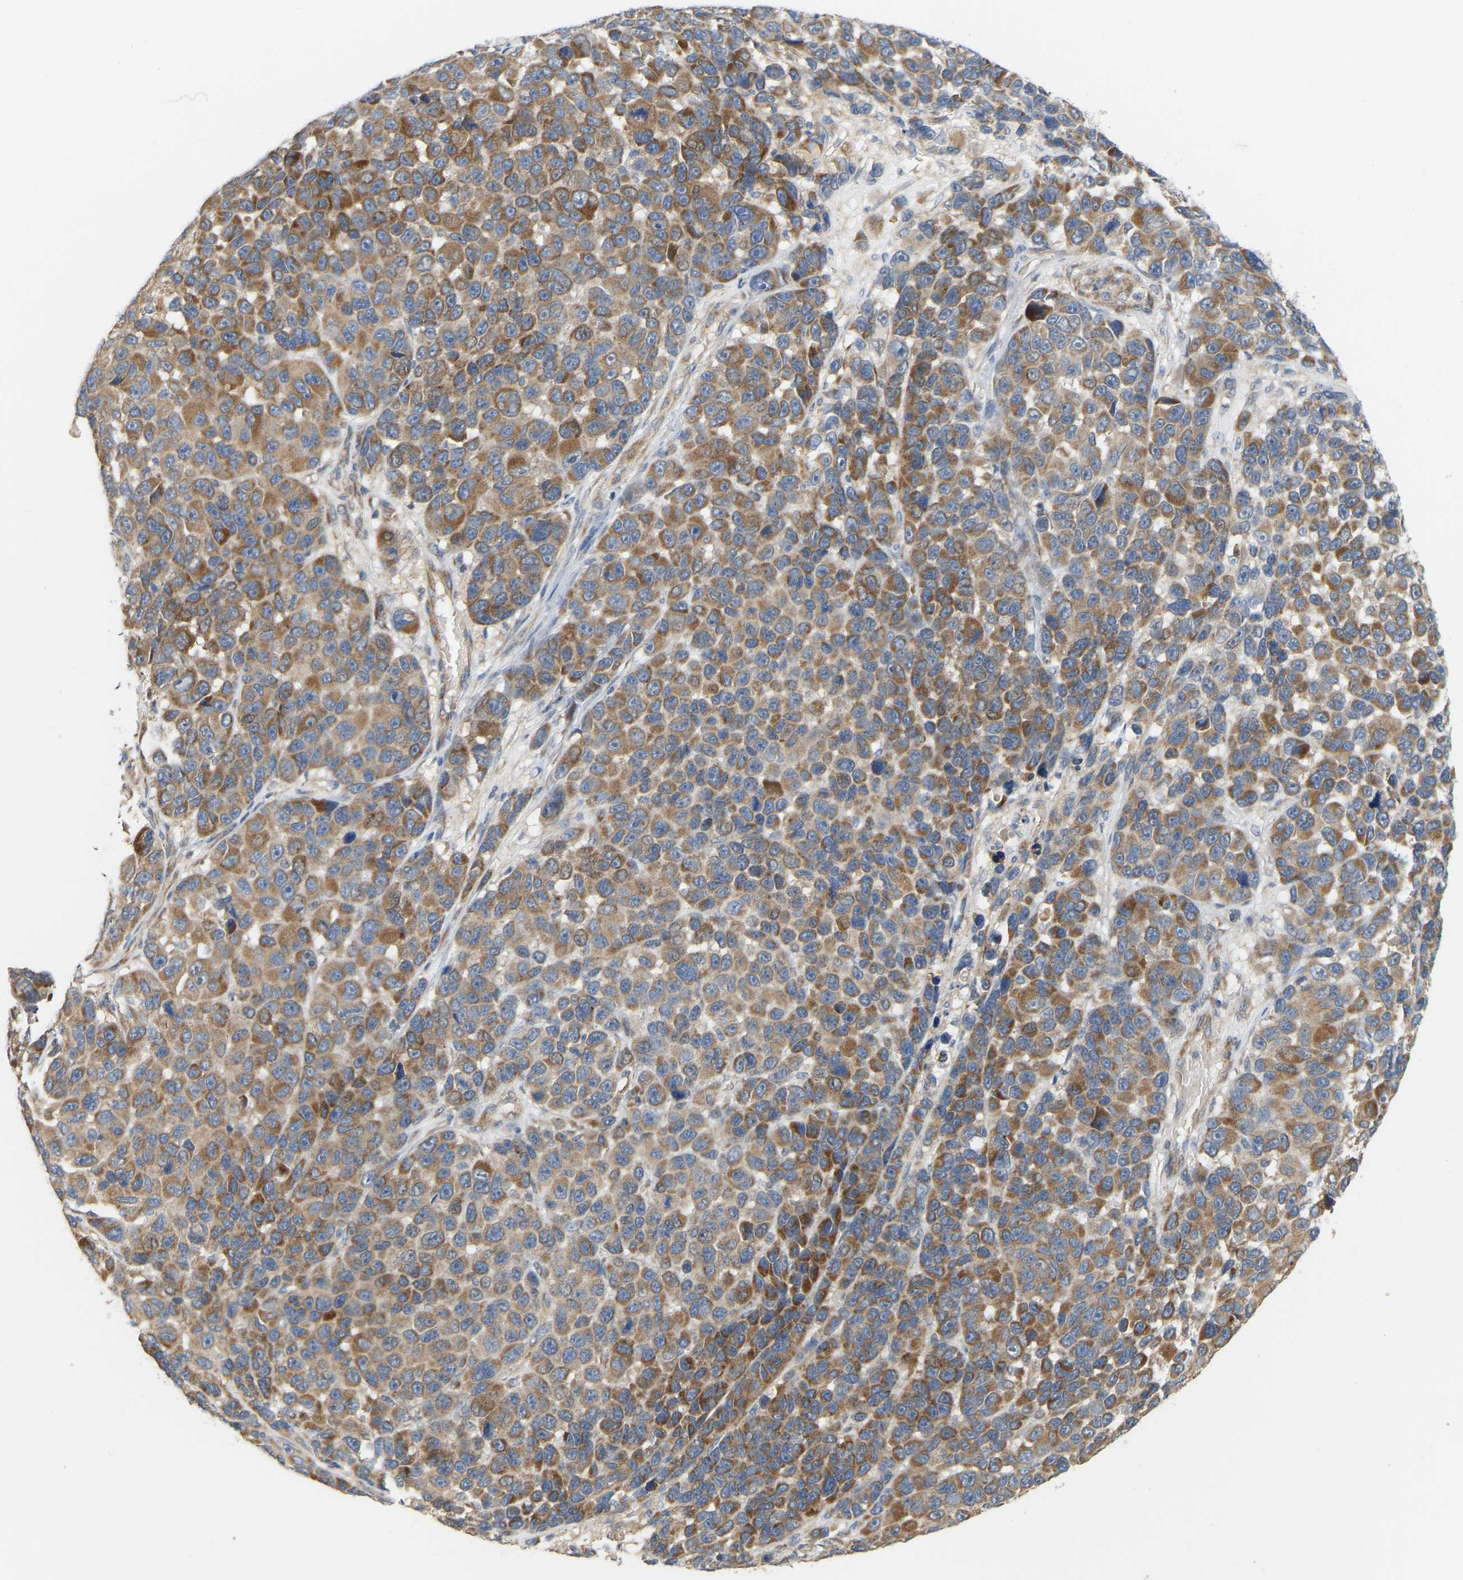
{"staining": {"intensity": "moderate", "quantity": ">75%", "location": "cytoplasmic/membranous"}, "tissue": "melanoma", "cell_type": "Tumor cells", "image_type": "cancer", "snomed": [{"axis": "morphology", "description": "Malignant melanoma, NOS"}, {"axis": "topography", "description": "Skin"}], "caption": "A high-resolution image shows immunohistochemistry staining of malignant melanoma, which reveals moderate cytoplasmic/membranous positivity in about >75% of tumor cells.", "gene": "HACD2", "patient": {"sex": "male", "age": 53}}